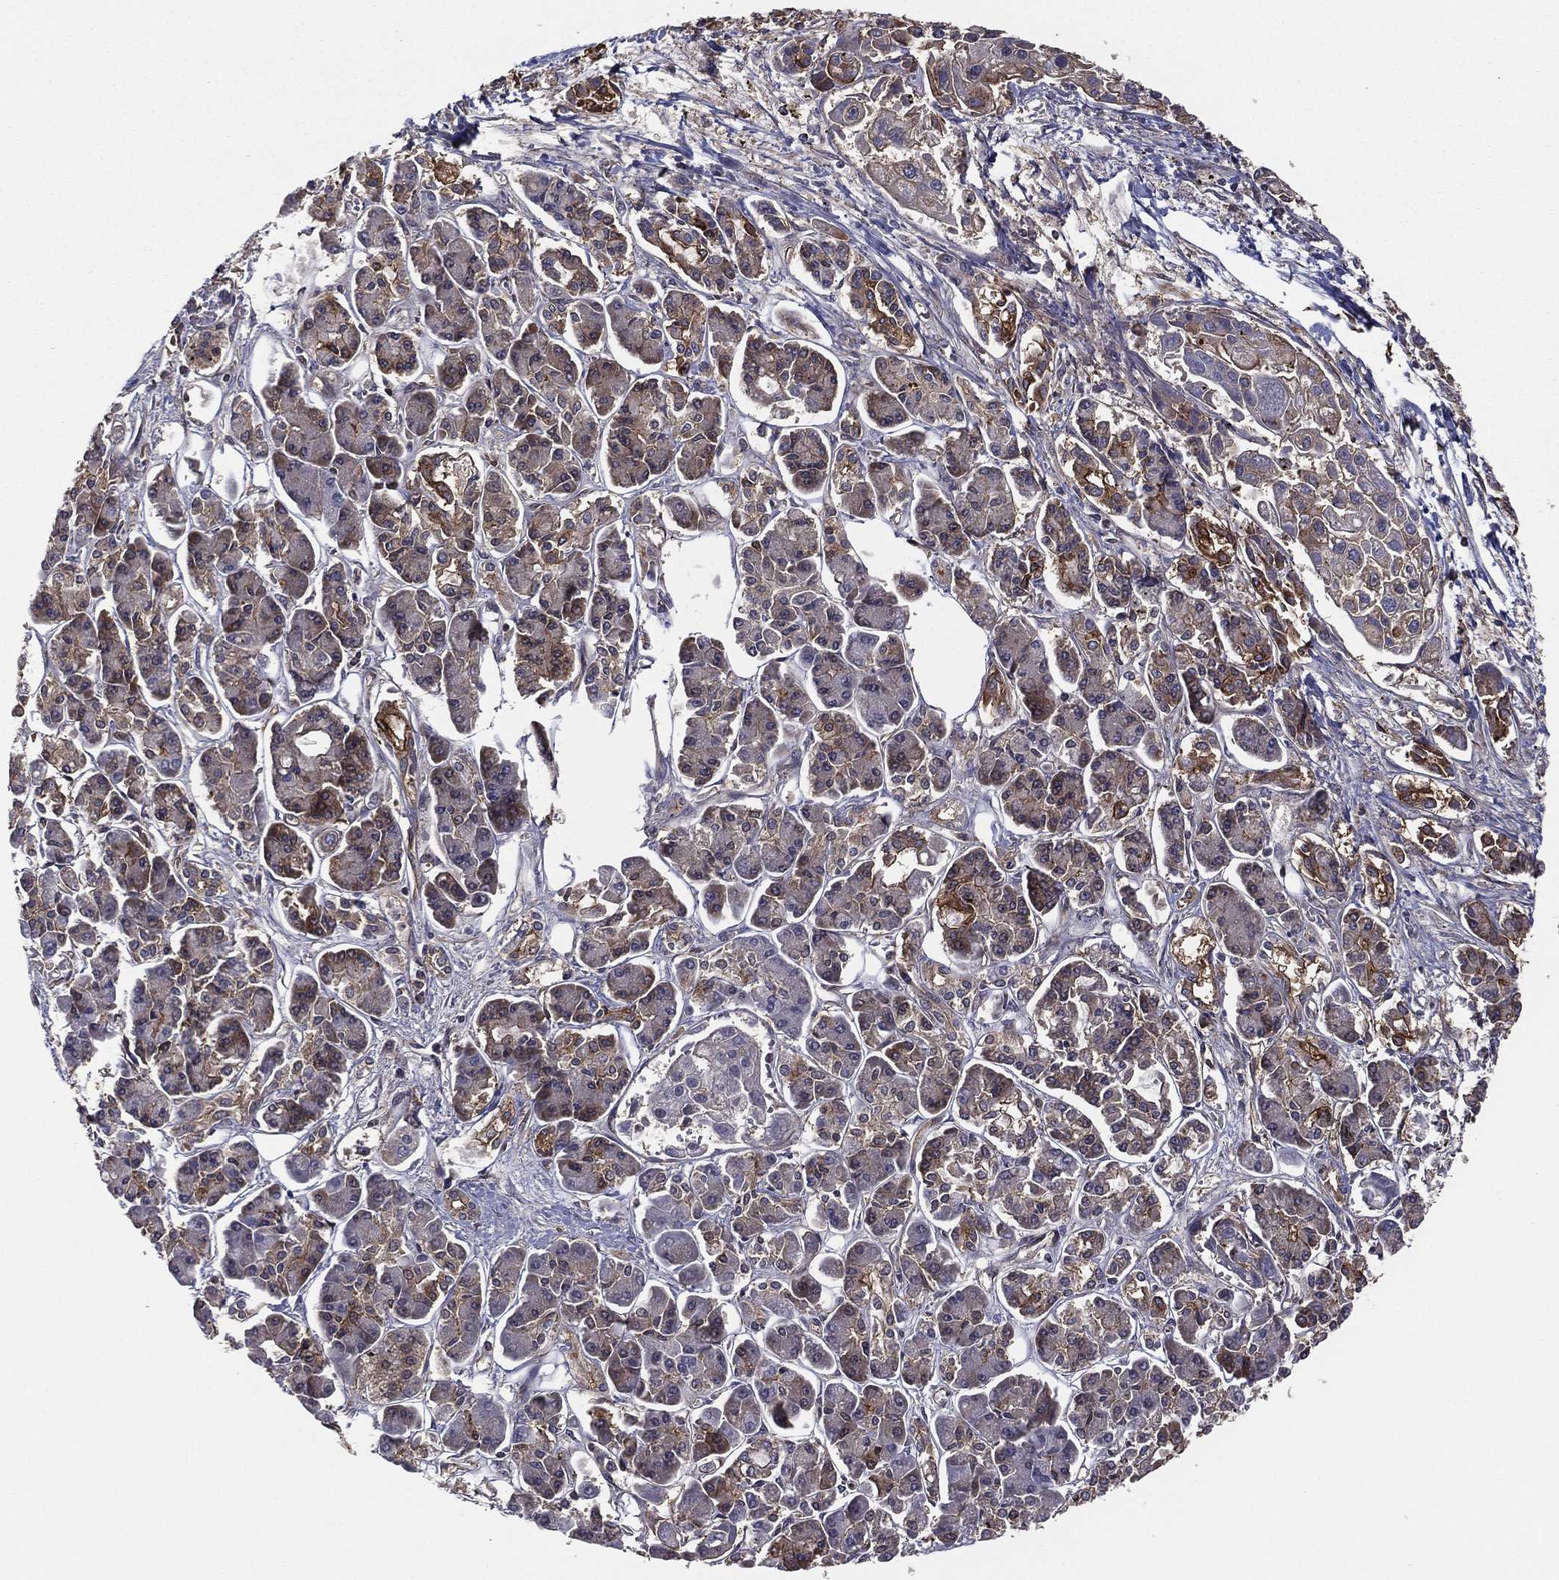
{"staining": {"intensity": "moderate", "quantity": "25%-75%", "location": "cytoplasmic/membranous"}, "tissue": "pancreatic cancer", "cell_type": "Tumor cells", "image_type": "cancer", "snomed": [{"axis": "morphology", "description": "Adenocarcinoma, NOS"}, {"axis": "topography", "description": "Pancreas"}], "caption": "High-power microscopy captured an immunohistochemistry photomicrograph of pancreatic adenocarcinoma, revealing moderate cytoplasmic/membranous expression in approximately 25%-75% of tumor cells.", "gene": "GPALPP1", "patient": {"sex": "male", "age": 85}}